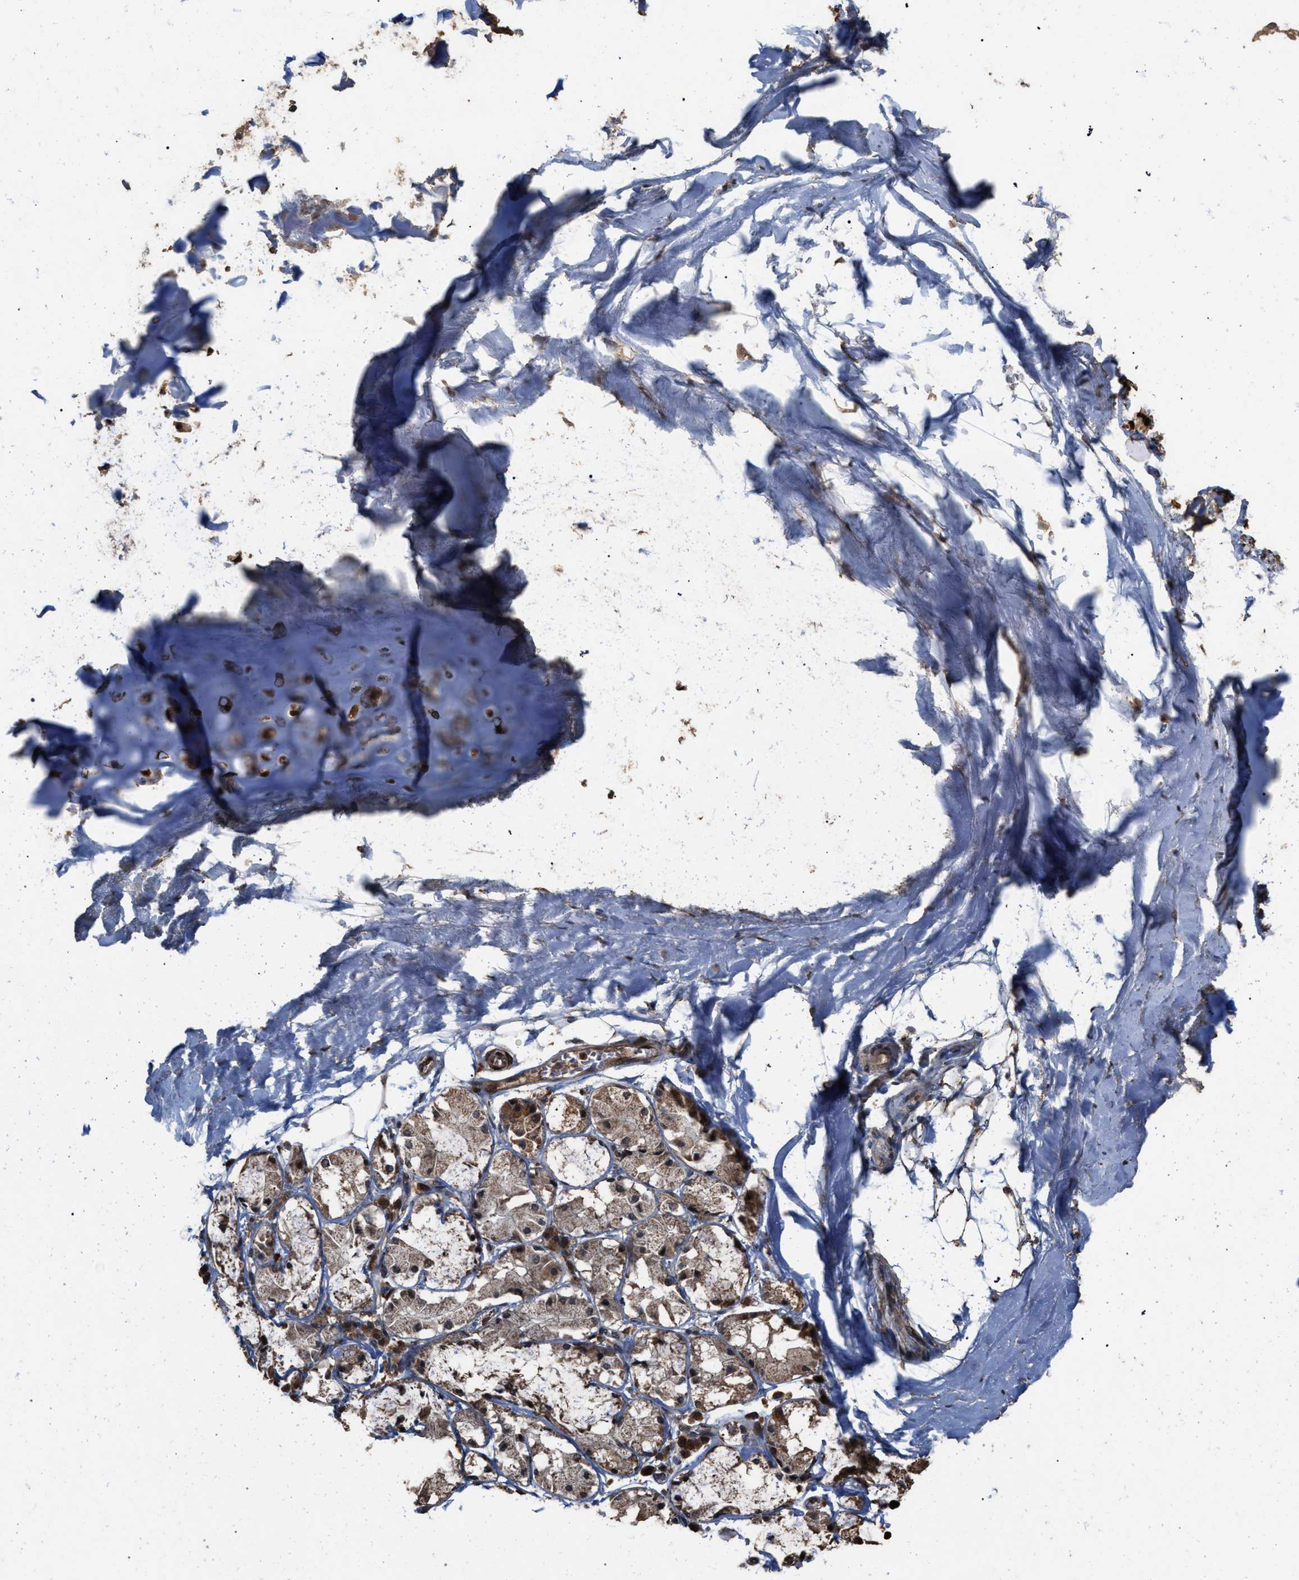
{"staining": {"intensity": "moderate", "quantity": "25%-75%", "location": "cytoplasmic/membranous"}, "tissue": "adipose tissue", "cell_type": "Adipocytes", "image_type": "normal", "snomed": [{"axis": "morphology", "description": "Normal tissue, NOS"}, {"axis": "topography", "description": "Cartilage tissue"}, {"axis": "topography", "description": "Lung"}], "caption": "Adipocytes reveal medium levels of moderate cytoplasmic/membranous positivity in about 25%-75% of cells in benign adipose tissue. (Stains: DAB in brown, nuclei in blue, Microscopy: brightfield microscopy at high magnification).", "gene": "NAA35", "patient": {"sex": "female", "age": 77}}